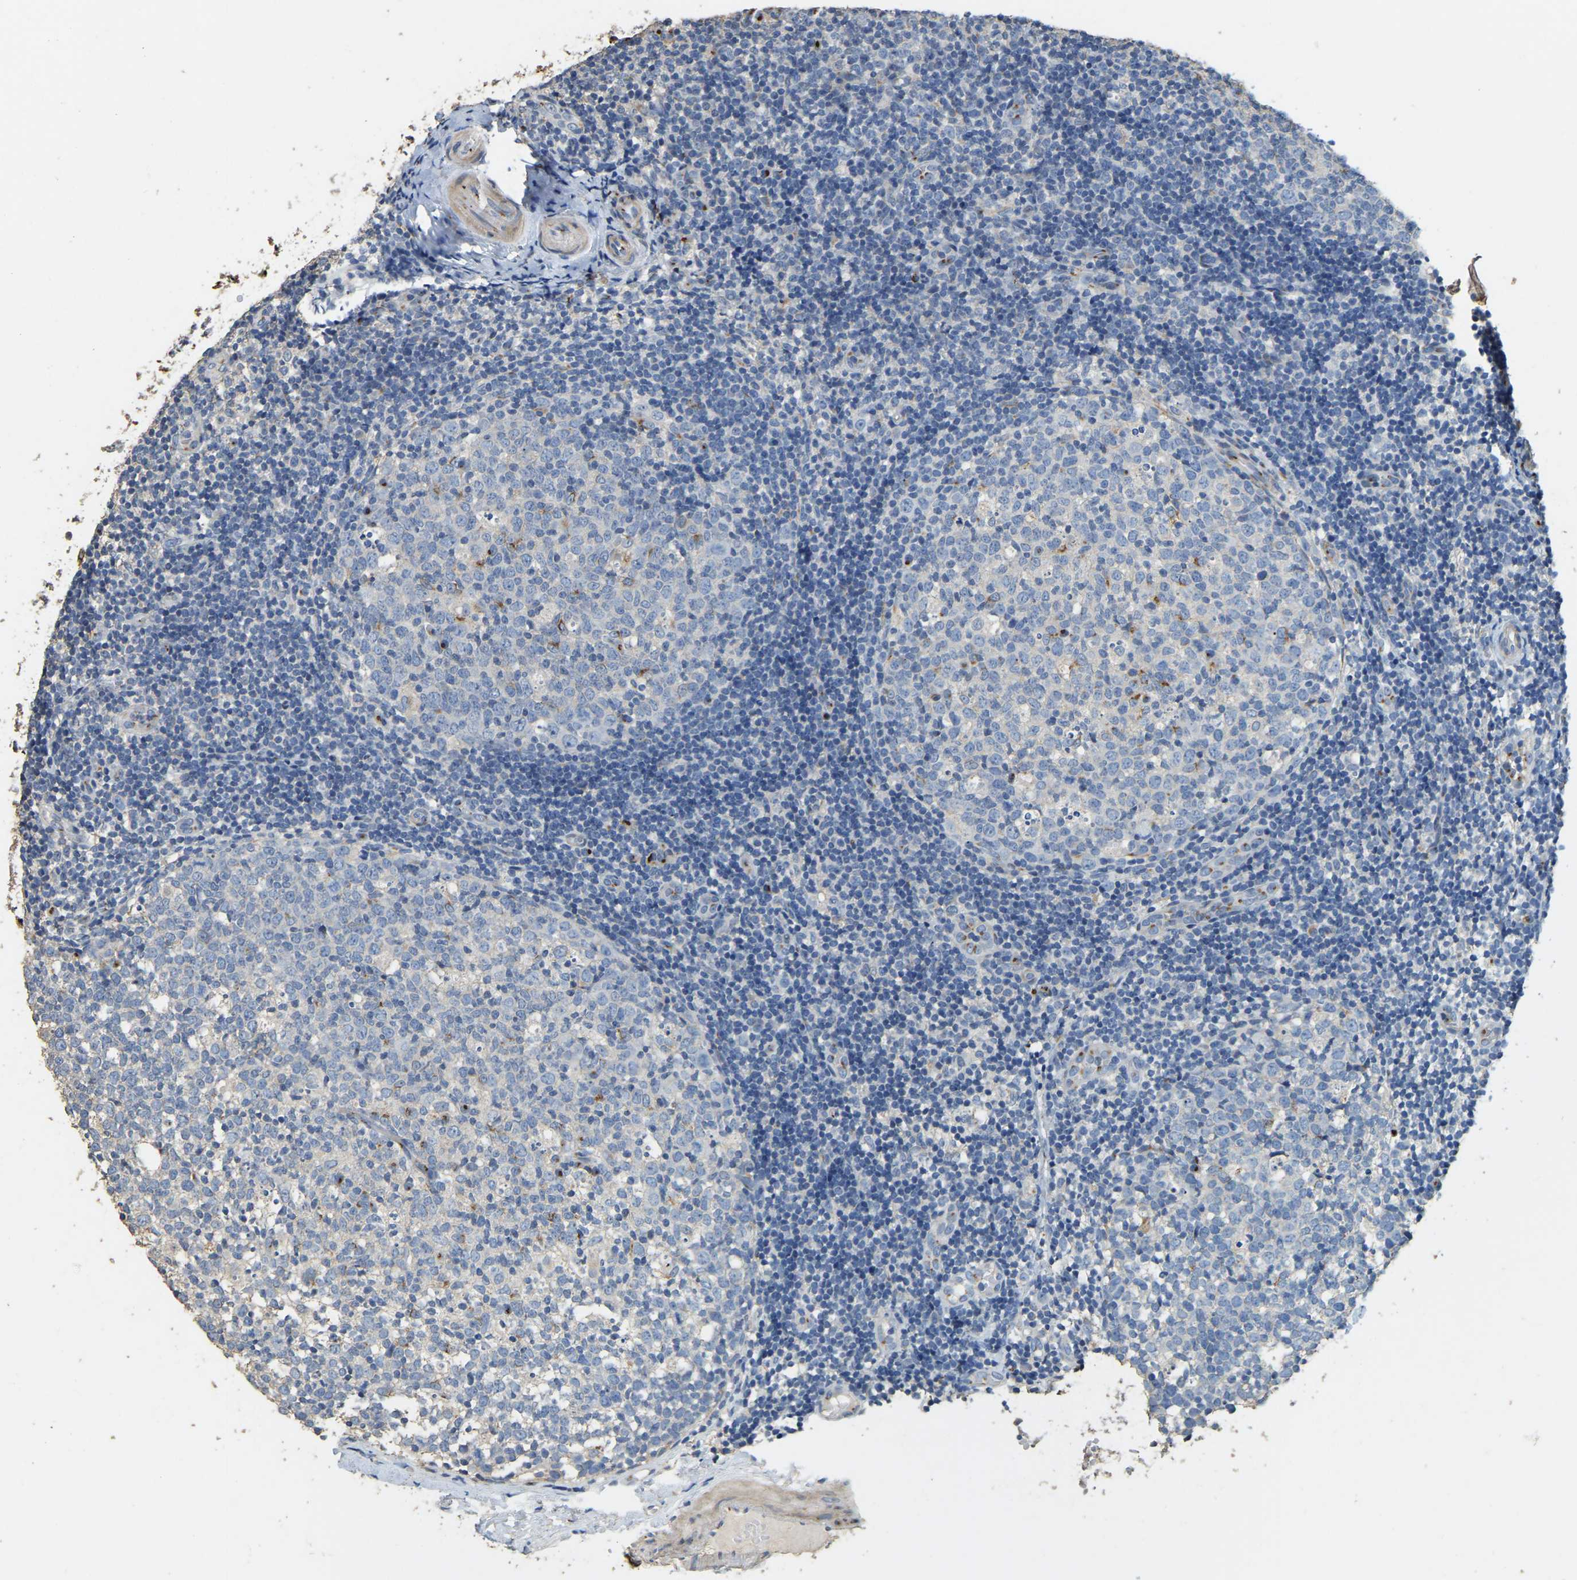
{"staining": {"intensity": "weak", "quantity": "<25%", "location": "cytoplasmic/membranous"}, "tissue": "tonsil", "cell_type": "Germinal center cells", "image_type": "normal", "snomed": [{"axis": "morphology", "description": "Normal tissue, NOS"}, {"axis": "topography", "description": "Tonsil"}], "caption": "IHC histopathology image of unremarkable tonsil: human tonsil stained with DAB (3,3'-diaminobenzidine) demonstrates no significant protein positivity in germinal center cells. The staining was performed using DAB to visualize the protein expression in brown, while the nuclei were stained in blue with hematoxylin (Magnification: 20x).", "gene": "FAM174A", "patient": {"sex": "female", "age": 19}}